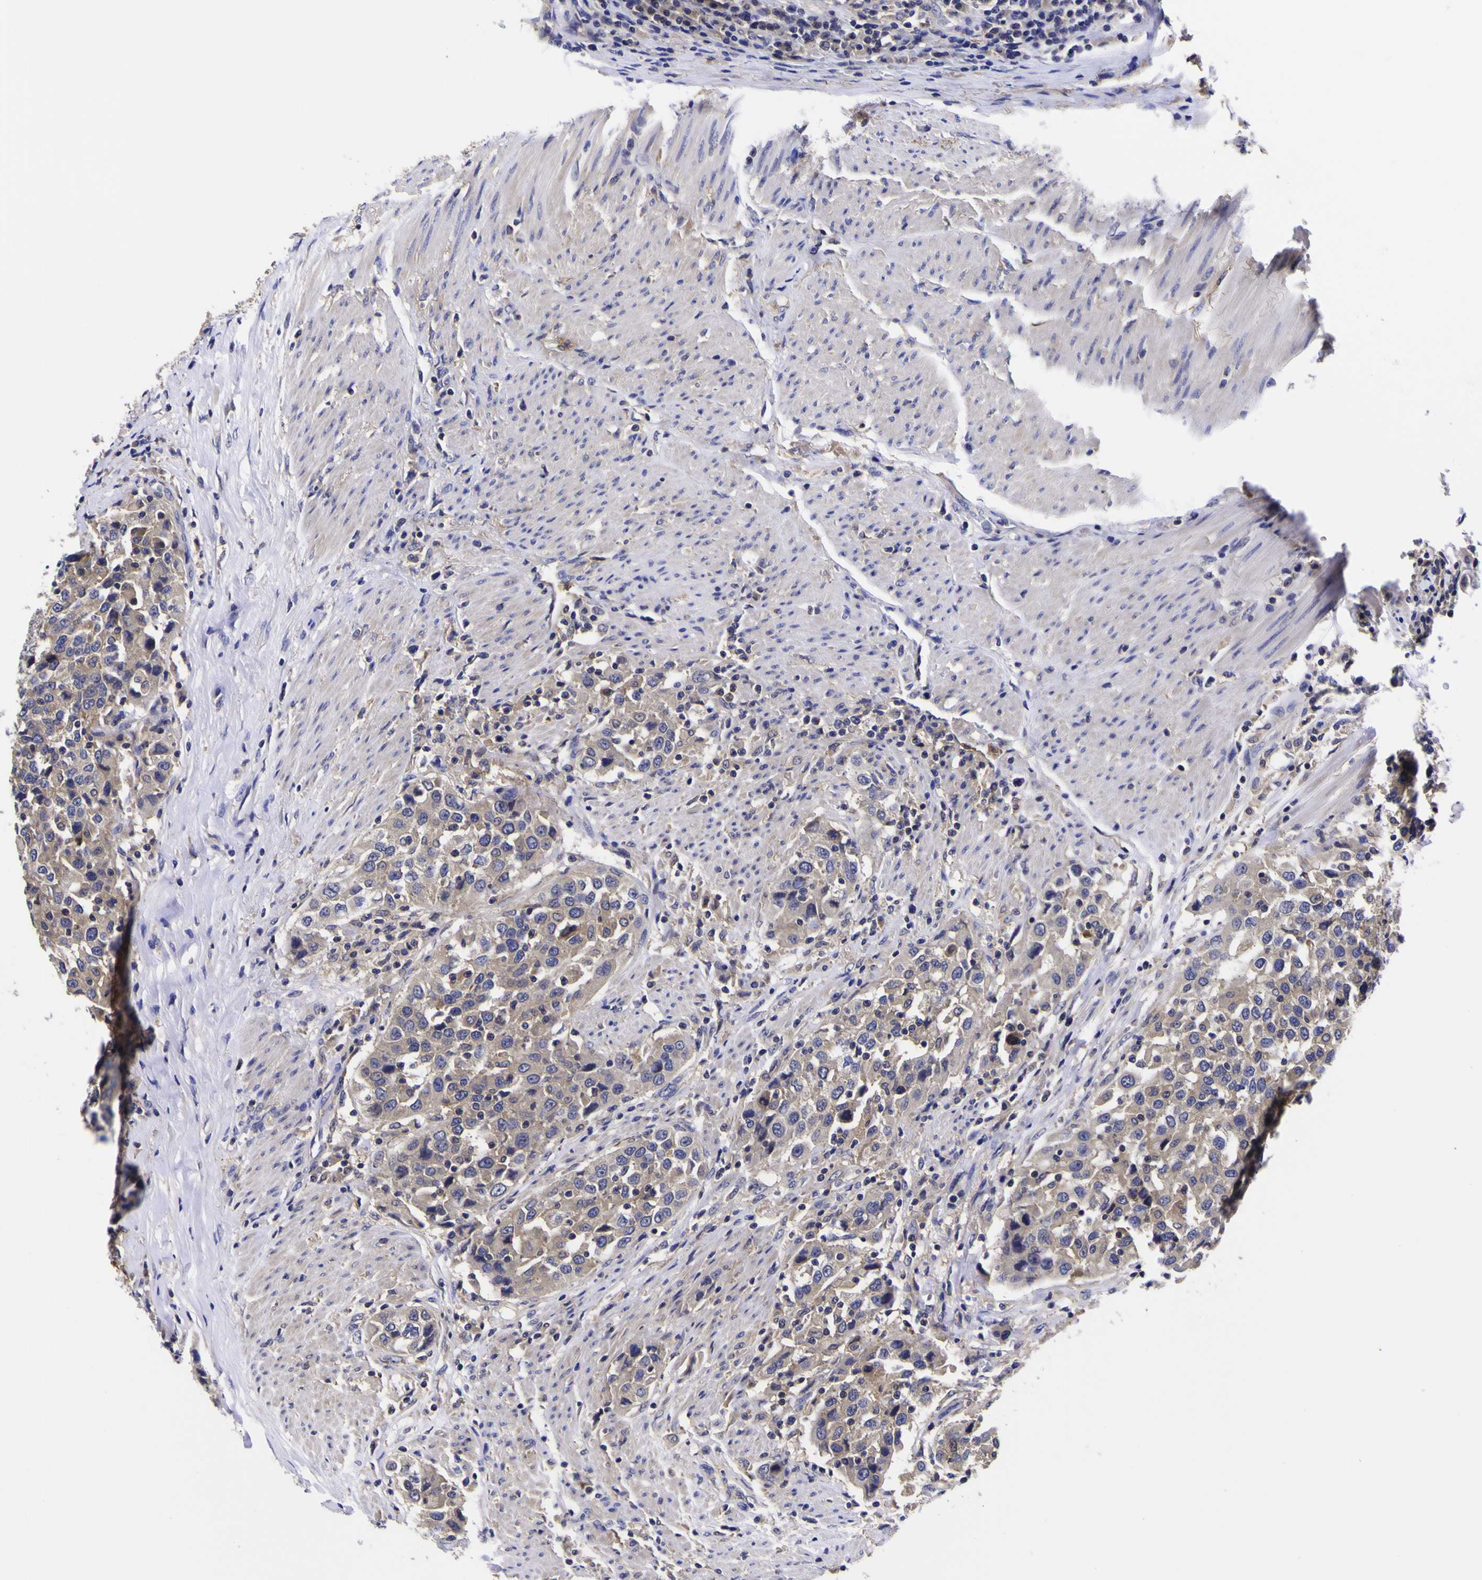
{"staining": {"intensity": "weak", "quantity": ">75%", "location": "cytoplasmic/membranous"}, "tissue": "urothelial cancer", "cell_type": "Tumor cells", "image_type": "cancer", "snomed": [{"axis": "morphology", "description": "Urothelial carcinoma, High grade"}, {"axis": "topography", "description": "Urinary bladder"}], "caption": "Weak cytoplasmic/membranous staining for a protein is identified in approximately >75% of tumor cells of high-grade urothelial carcinoma using immunohistochemistry (IHC).", "gene": "MAPK14", "patient": {"sex": "female", "age": 80}}